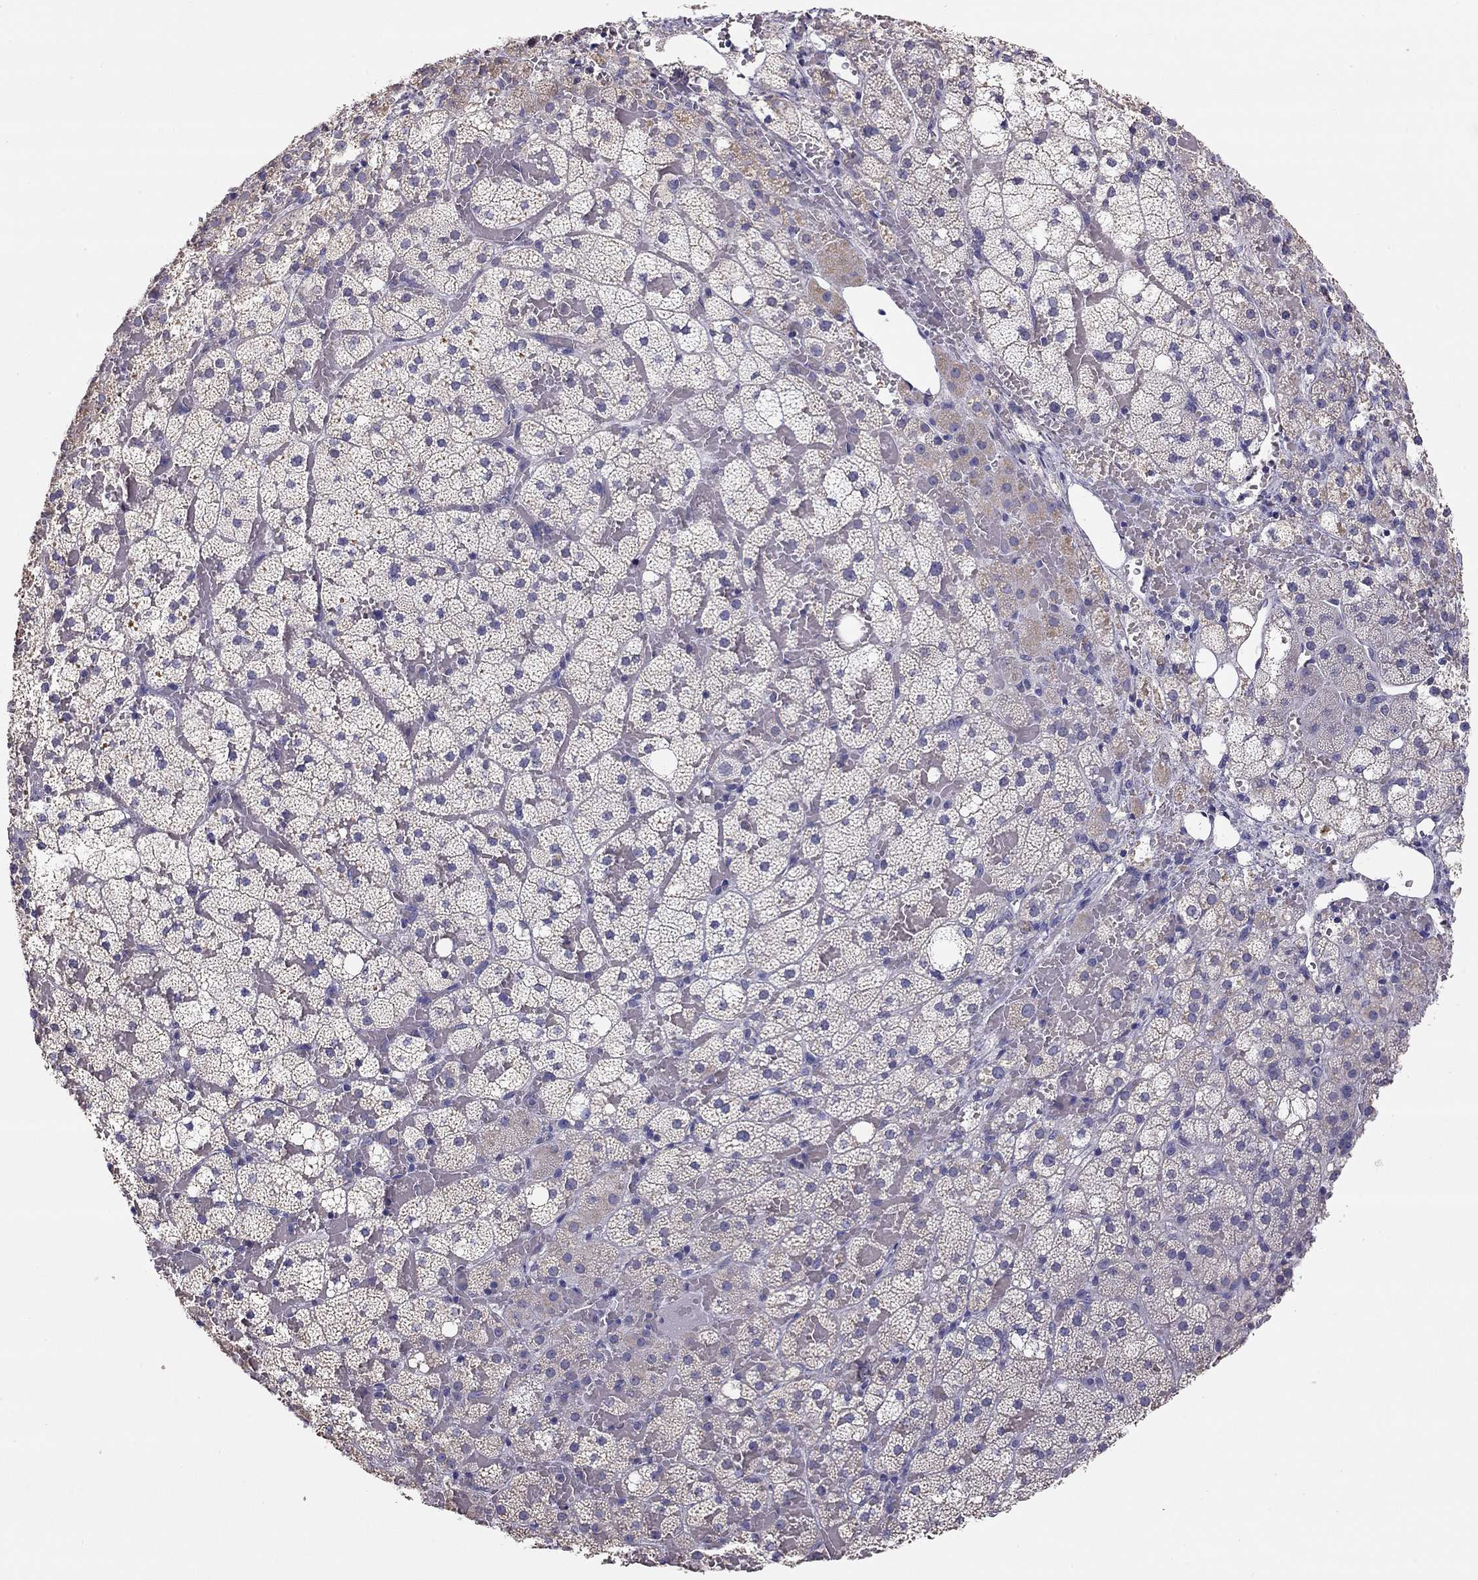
{"staining": {"intensity": "weak", "quantity": "<25%", "location": "cytoplasmic/membranous"}, "tissue": "adrenal gland", "cell_type": "Glandular cells", "image_type": "normal", "snomed": [{"axis": "morphology", "description": "Normal tissue, NOS"}, {"axis": "topography", "description": "Adrenal gland"}], "caption": "Adrenal gland was stained to show a protein in brown. There is no significant expression in glandular cells. (DAB immunohistochemistry (IHC) with hematoxylin counter stain).", "gene": "LRIT3", "patient": {"sex": "male", "age": 53}}